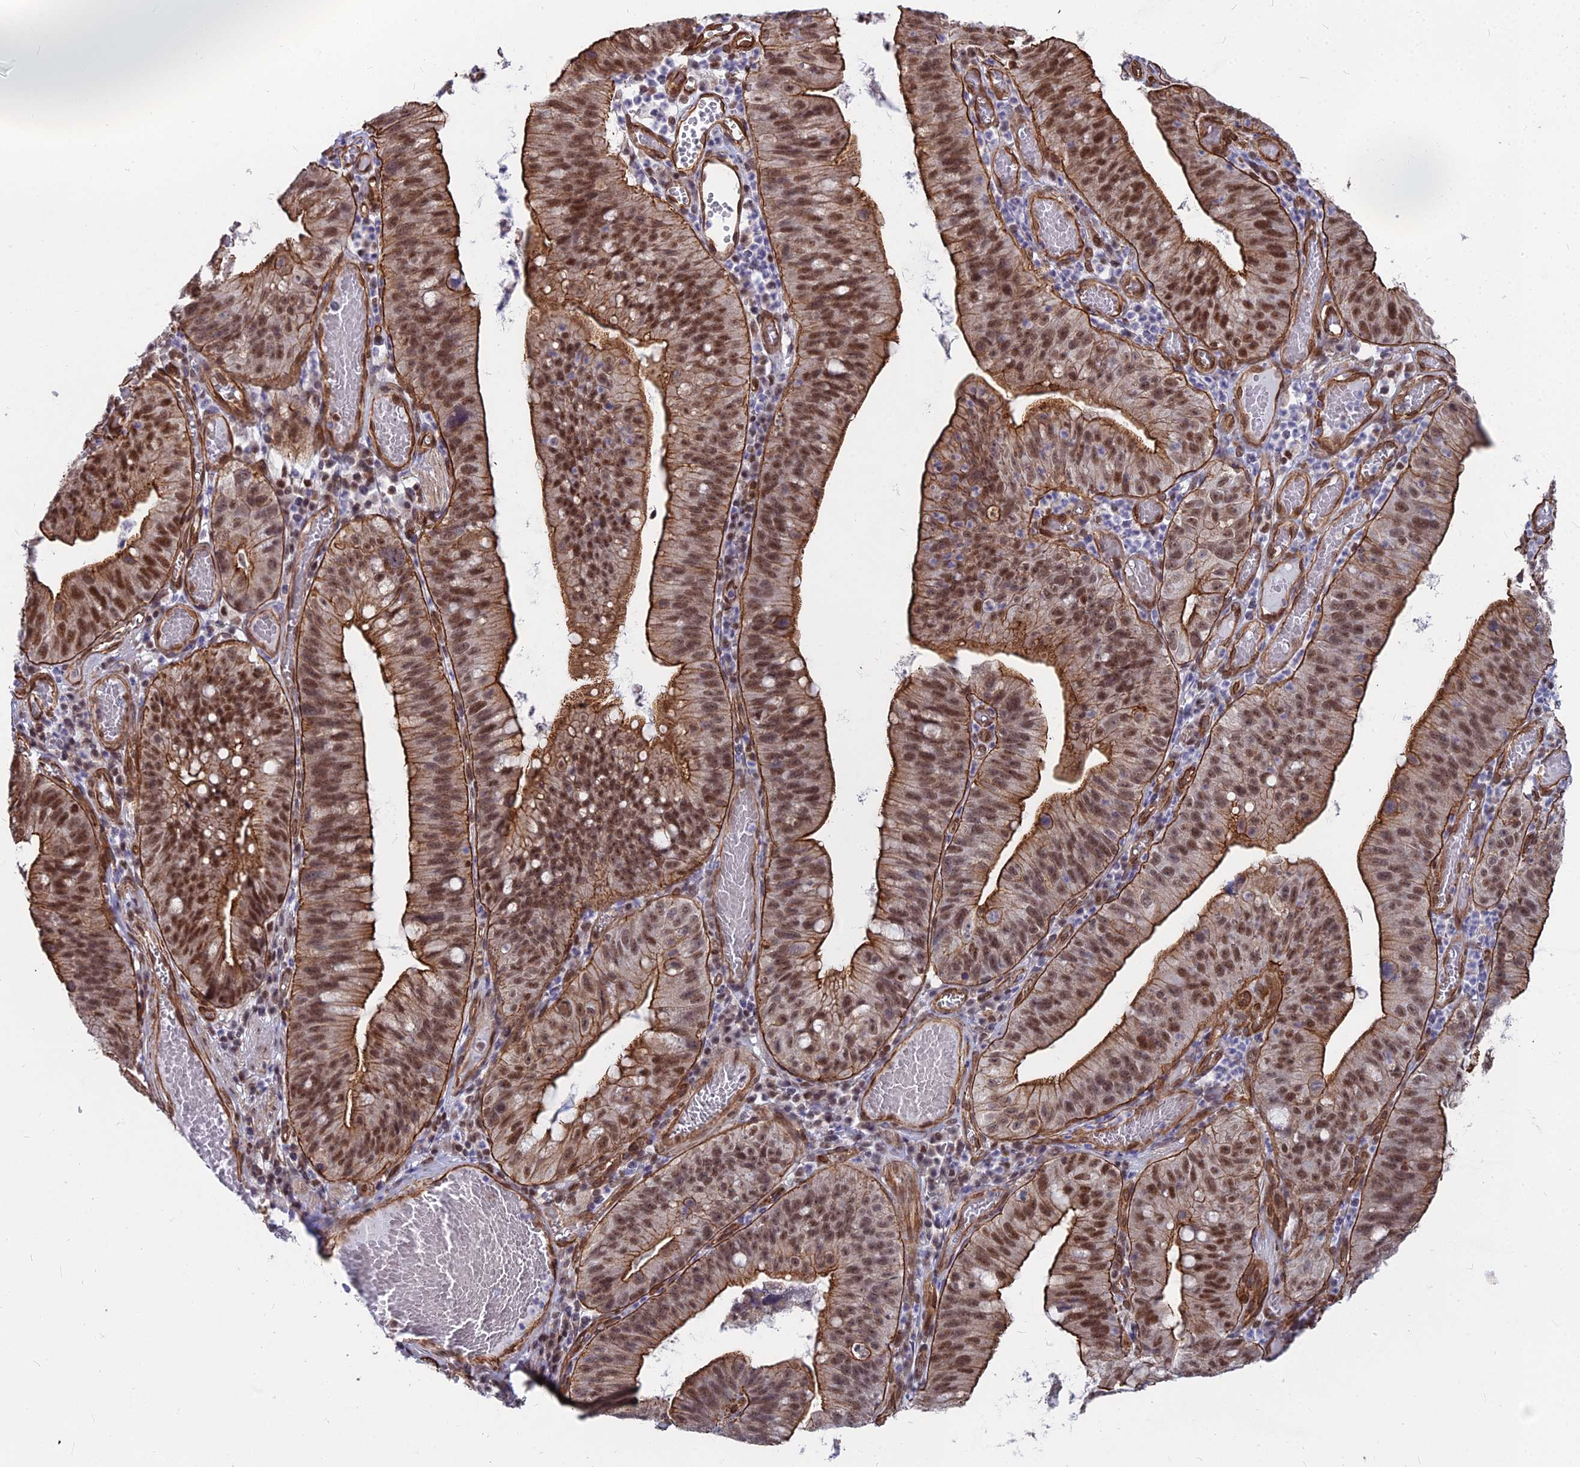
{"staining": {"intensity": "strong", "quantity": ">75%", "location": "cytoplasmic/membranous,nuclear"}, "tissue": "stomach cancer", "cell_type": "Tumor cells", "image_type": "cancer", "snomed": [{"axis": "morphology", "description": "Adenocarcinoma, NOS"}, {"axis": "topography", "description": "Stomach"}], "caption": "Immunohistochemical staining of human stomach cancer (adenocarcinoma) displays high levels of strong cytoplasmic/membranous and nuclear staining in about >75% of tumor cells.", "gene": "YJU2", "patient": {"sex": "male", "age": 59}}